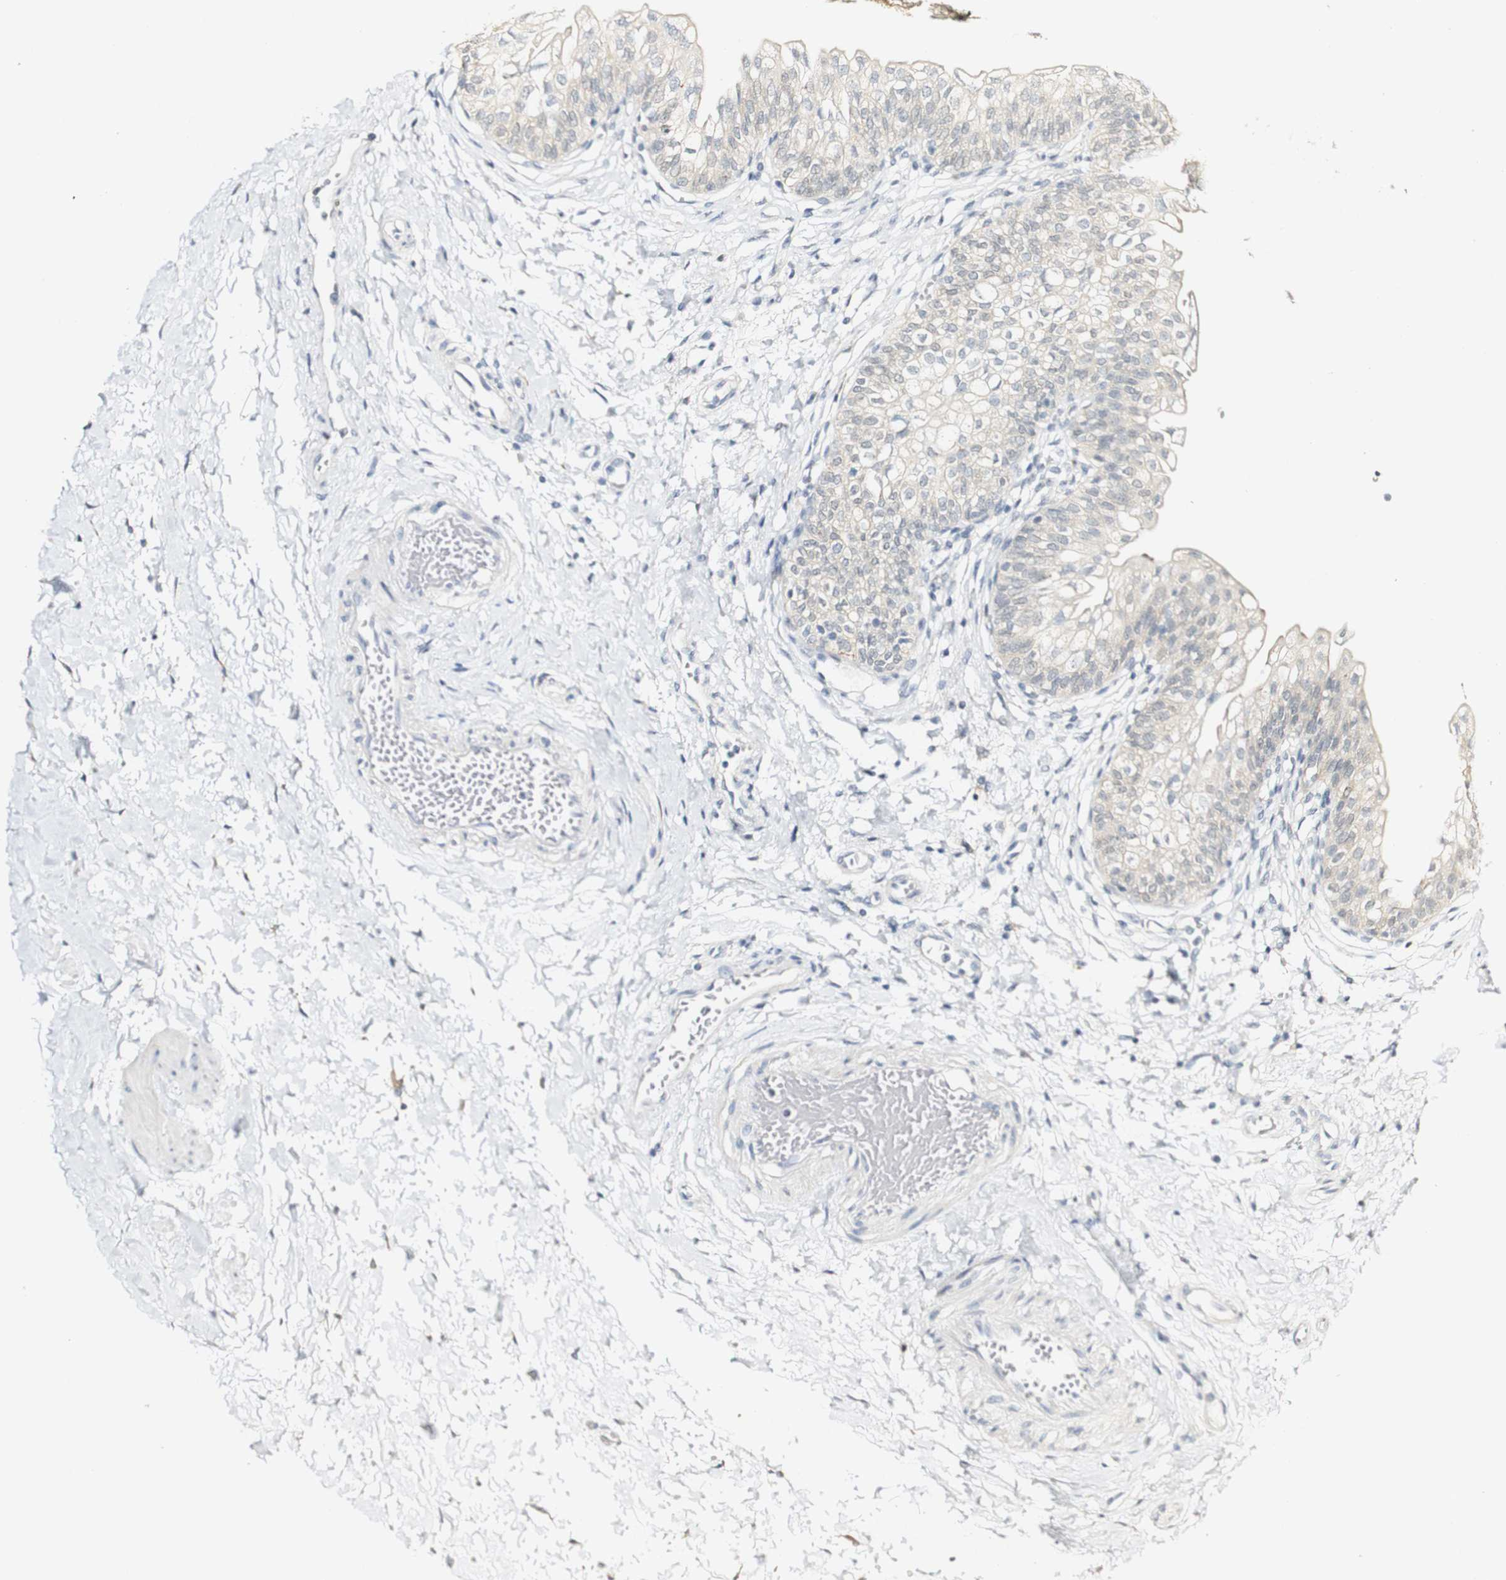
{"staining": {"intensity": "negative", "quantity": "none", "location": "none"}, "tissue": "urinary bladder", "cell_type": "Urothelial cells", "image_type": "normal", "snomed": [{"axis": "morphology", "description": "Normal tissue, NOS"}, {"axis": "topography", "description": "Urinary bladder"}], "caption": "Urothelial cells show no significant expression in normal urinary bladder.", "gene": "FMO3", "patient": {"sex": "male", "age": 55}}